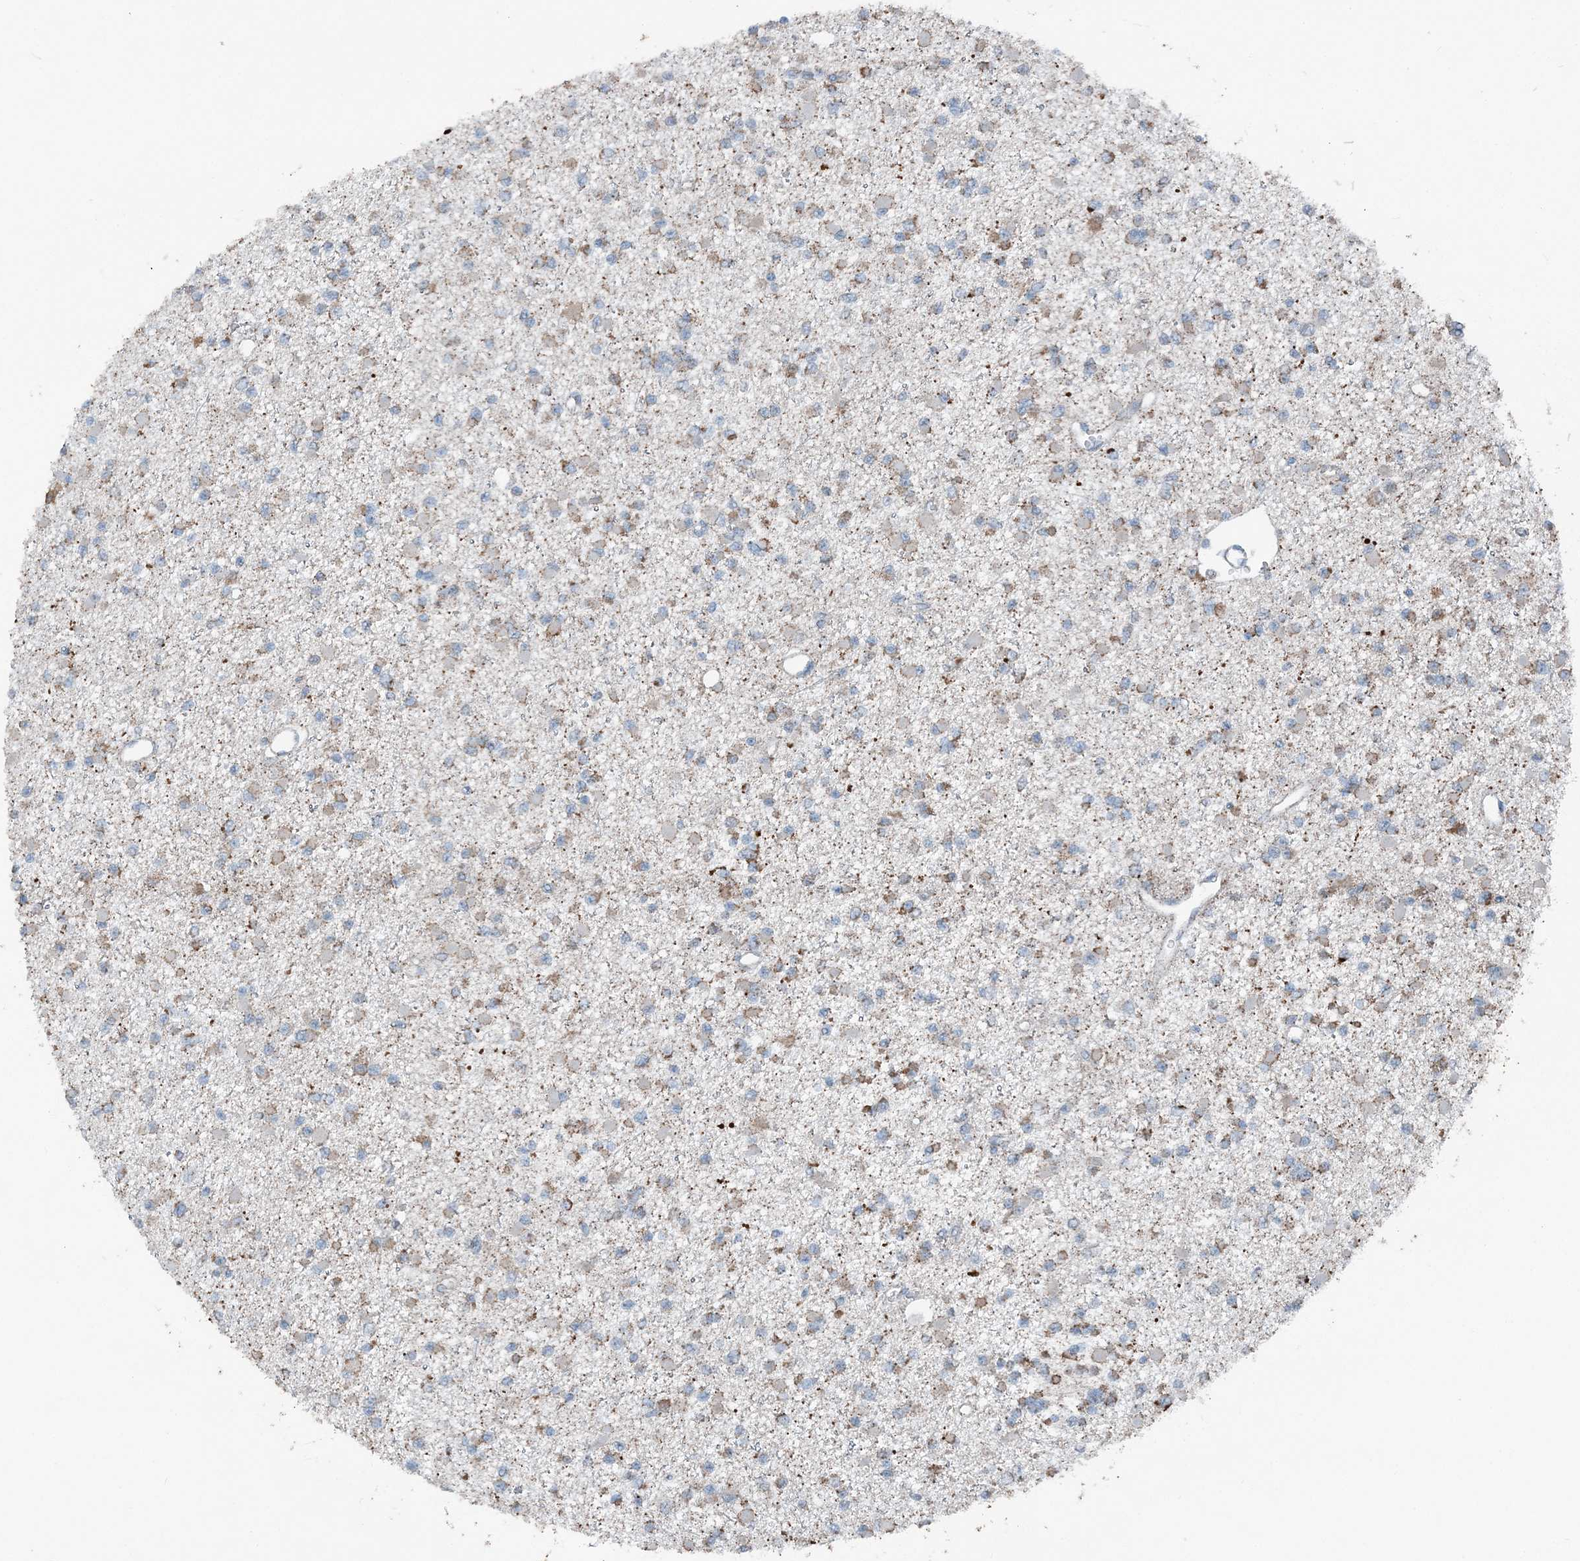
{"staining": {"intensity": "weak", "quantity": "25%-75%", "location": "cytoplasmic/membranous"}, "tissue": "glioma", "cell_type": "Tumor cells", "image_type": "cancer", "snomed": [{"axis": "morphology", "description": "Glioma, malignant, Low grade"}, {"axis": "topography", "description": "Brain"}], "caption": "Malignant glioma (low-grade) stained with a brown dye demonstrates weak cytoplasmic/membranous positive staining in approximately 25%-75% of tumor cells.", "gene": "SUCLG1", "patient": {"sex": "female", "age": 22}}